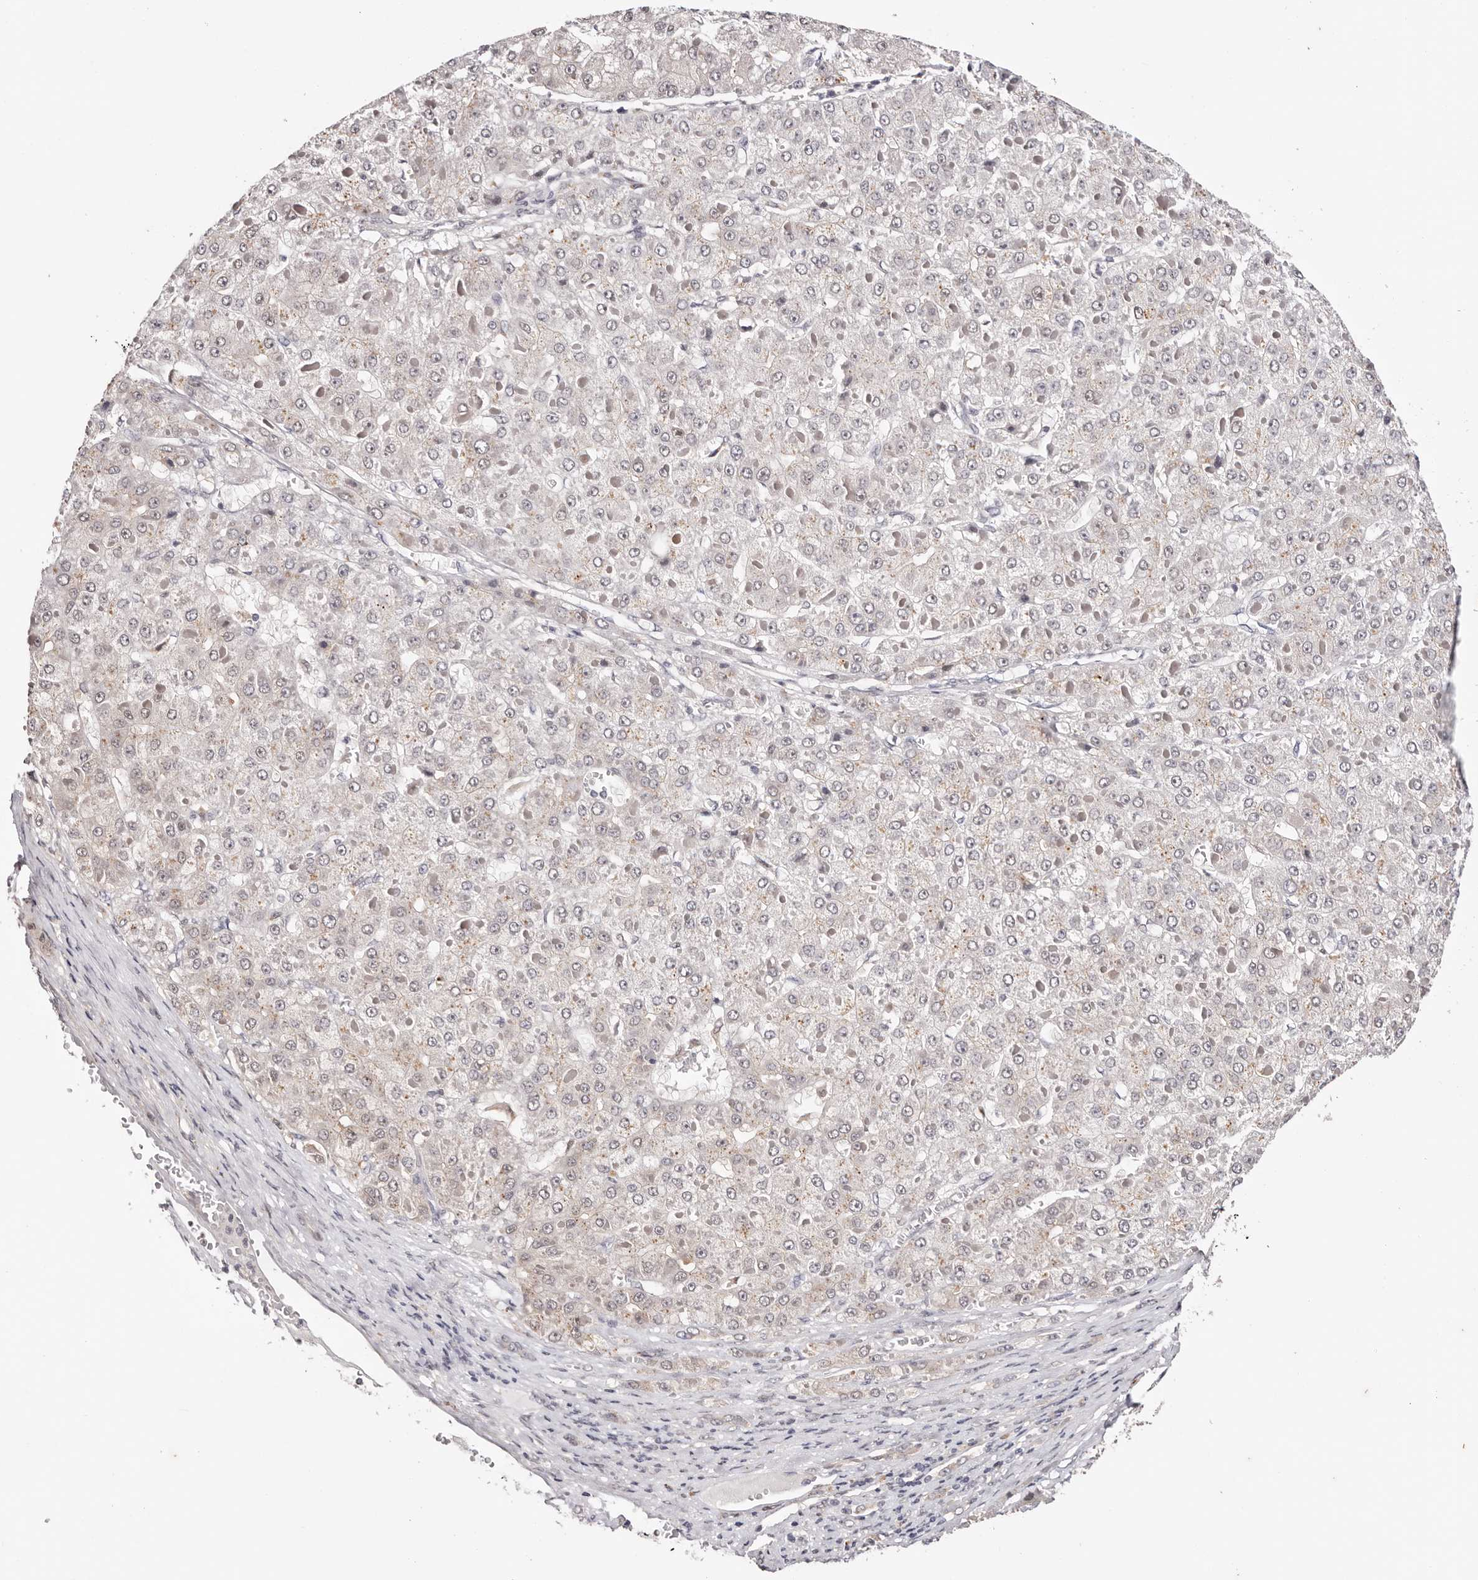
{"staining": {"intensity": "weak", "quantity": "<25%", "location": "nuclear"}, "tissue": "liver cancer", "cell_type": "Tumor cells", "image_type": "cancer", "snomed": [{"axis": "morphology", "description": "Carcinoma, Hepatocellular, NOS"}, {"axis": "topography", "description": "Liver"}], "caption": "High power microscopy photomicrograph of an immunohistochemistry (IHC) photomicrograph of liver cancer (hepatocellular carcinoma), revealing no significant positivity in tumor cells.", "gene": "TYW3", "patient": {"sex": "female", "age": 73}}